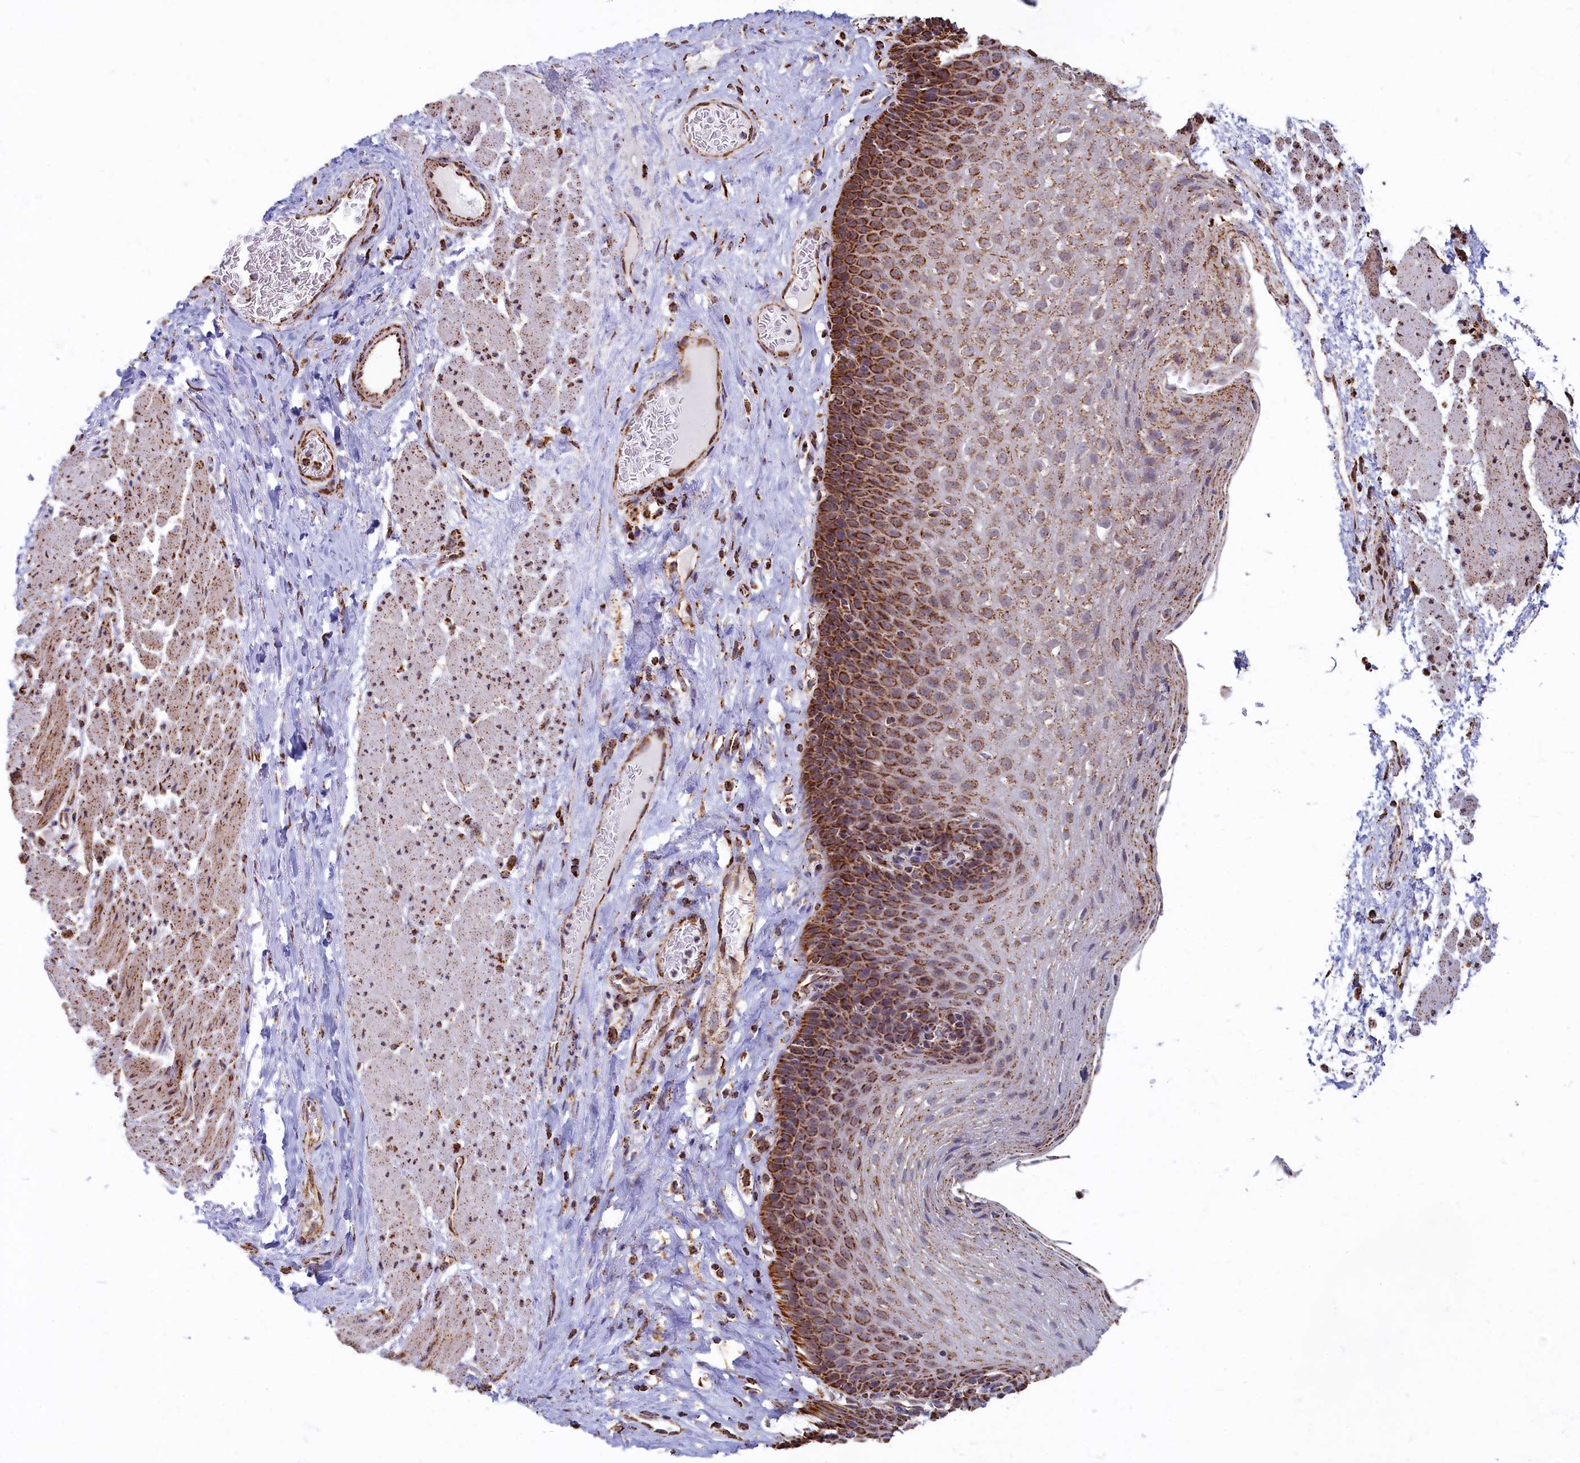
{"staining": {"intensity": "strong", "quantity": ">75%", "location": "cytoplasmic/membranous"}, "tissue": "esophagus", "cell_type": "Squamous epithelial cells", "image_type": "normal", "snomed": [{"axis": "morphology", "description": "Normal tissue, NOS"}, {"axis": "topography", "description": "Esophagus"}], "caption": "Protein expression by IHC reveals strong cytoplasmic/membranous staining in about >75% of squamous epithelial cells in benign esophagus.", "gene": "SPR", "patient": {"sex": "female", "age": 66}}